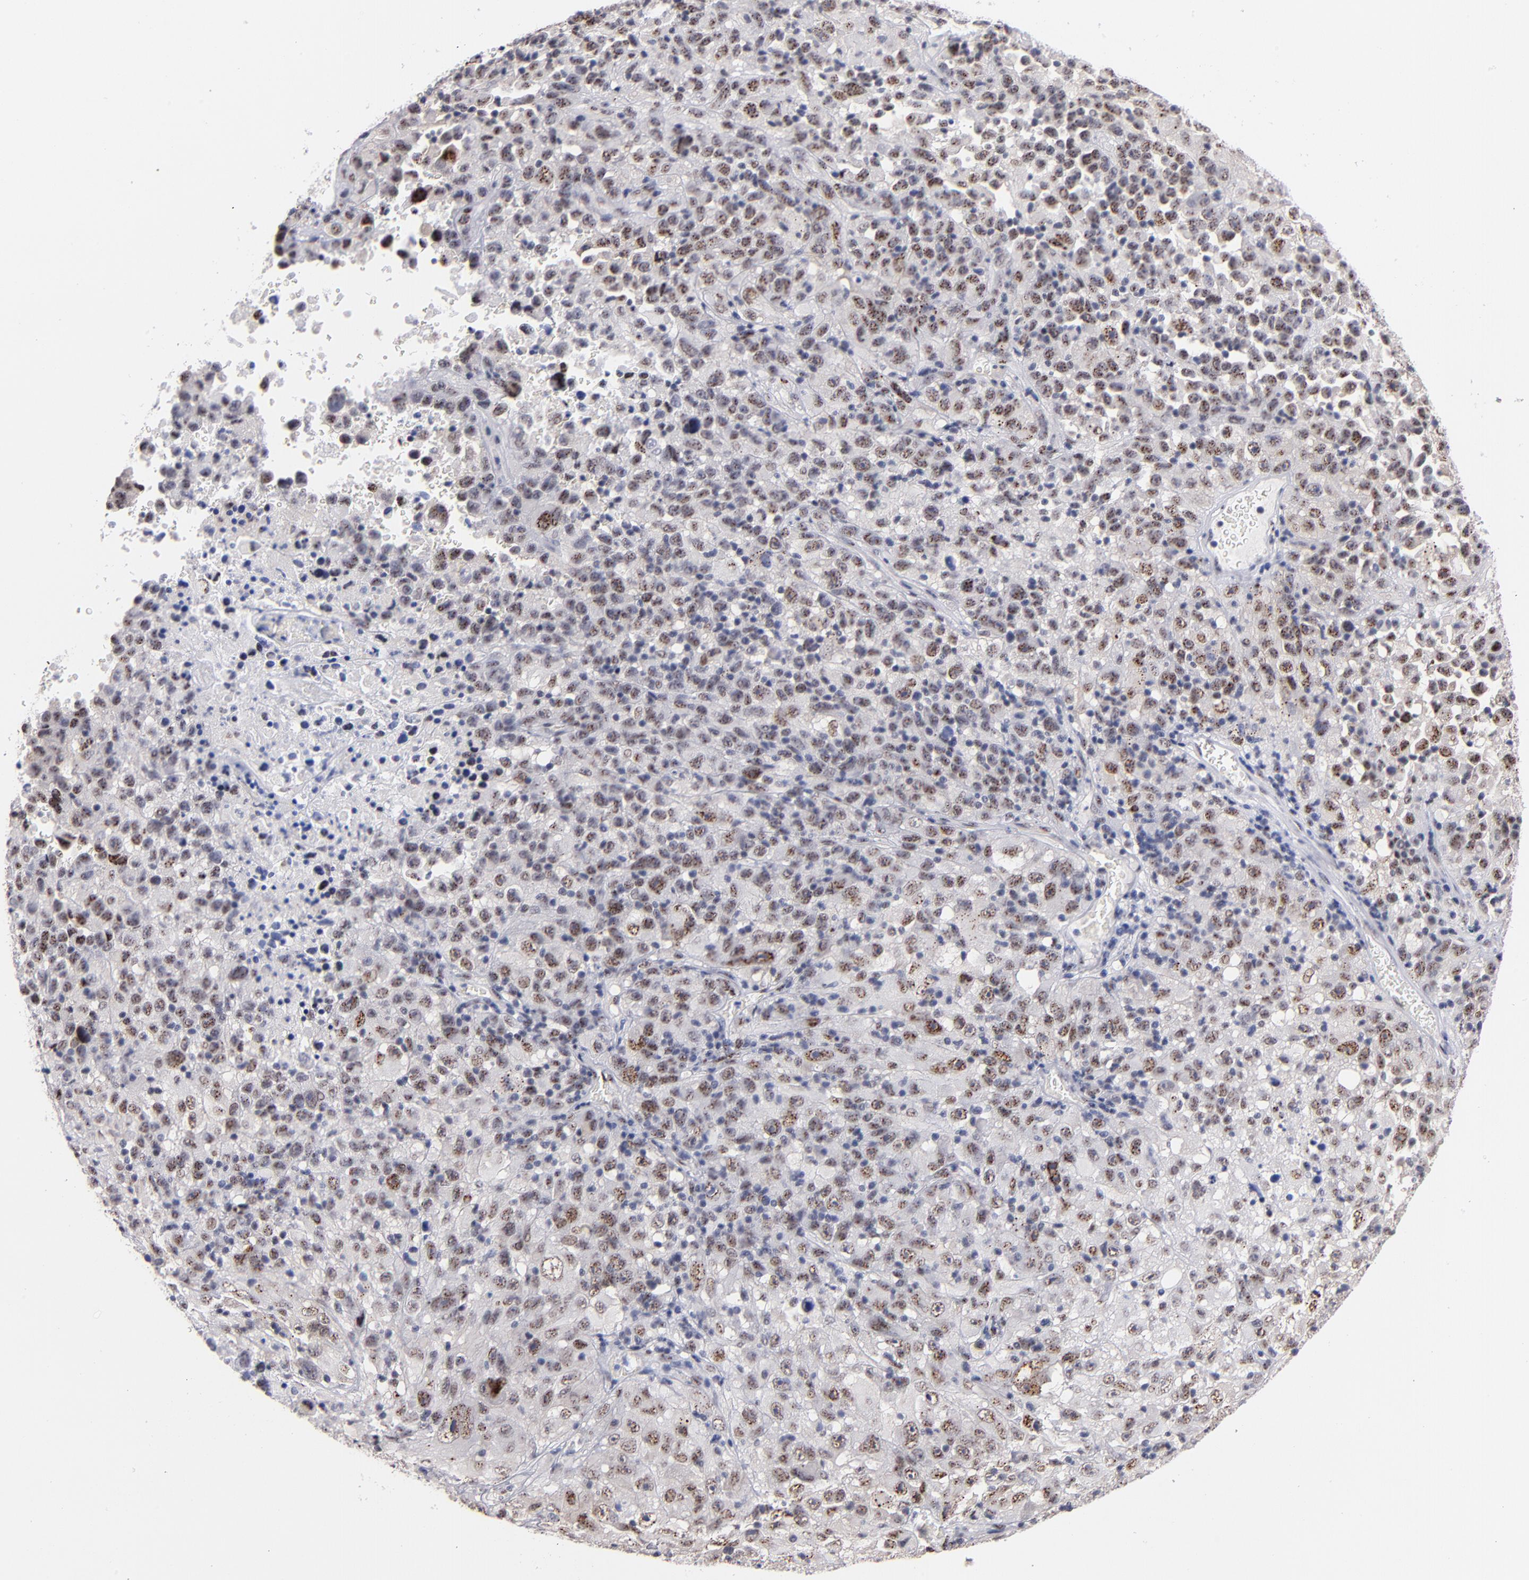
{"staining": {"intensity": "moderate", "quantity": "25%-75%", "location": "nuclear"}, "tissue": "melanoma", "cell_type": "Tumor cells", "image_type": "cancer", "snomed": [{"axis": "morphology", "description": "Malignant melanoma, Metastatic site"}, {"axis": "topography", "description": "Cerebral cortex"}], "caption": "Protein expression analysis of human melanoma reveals moderate nuclear expression in about 25%-75% of tumor cells.", "gene": "RAF1", "patient": {"sex": "female", "age": 52}}